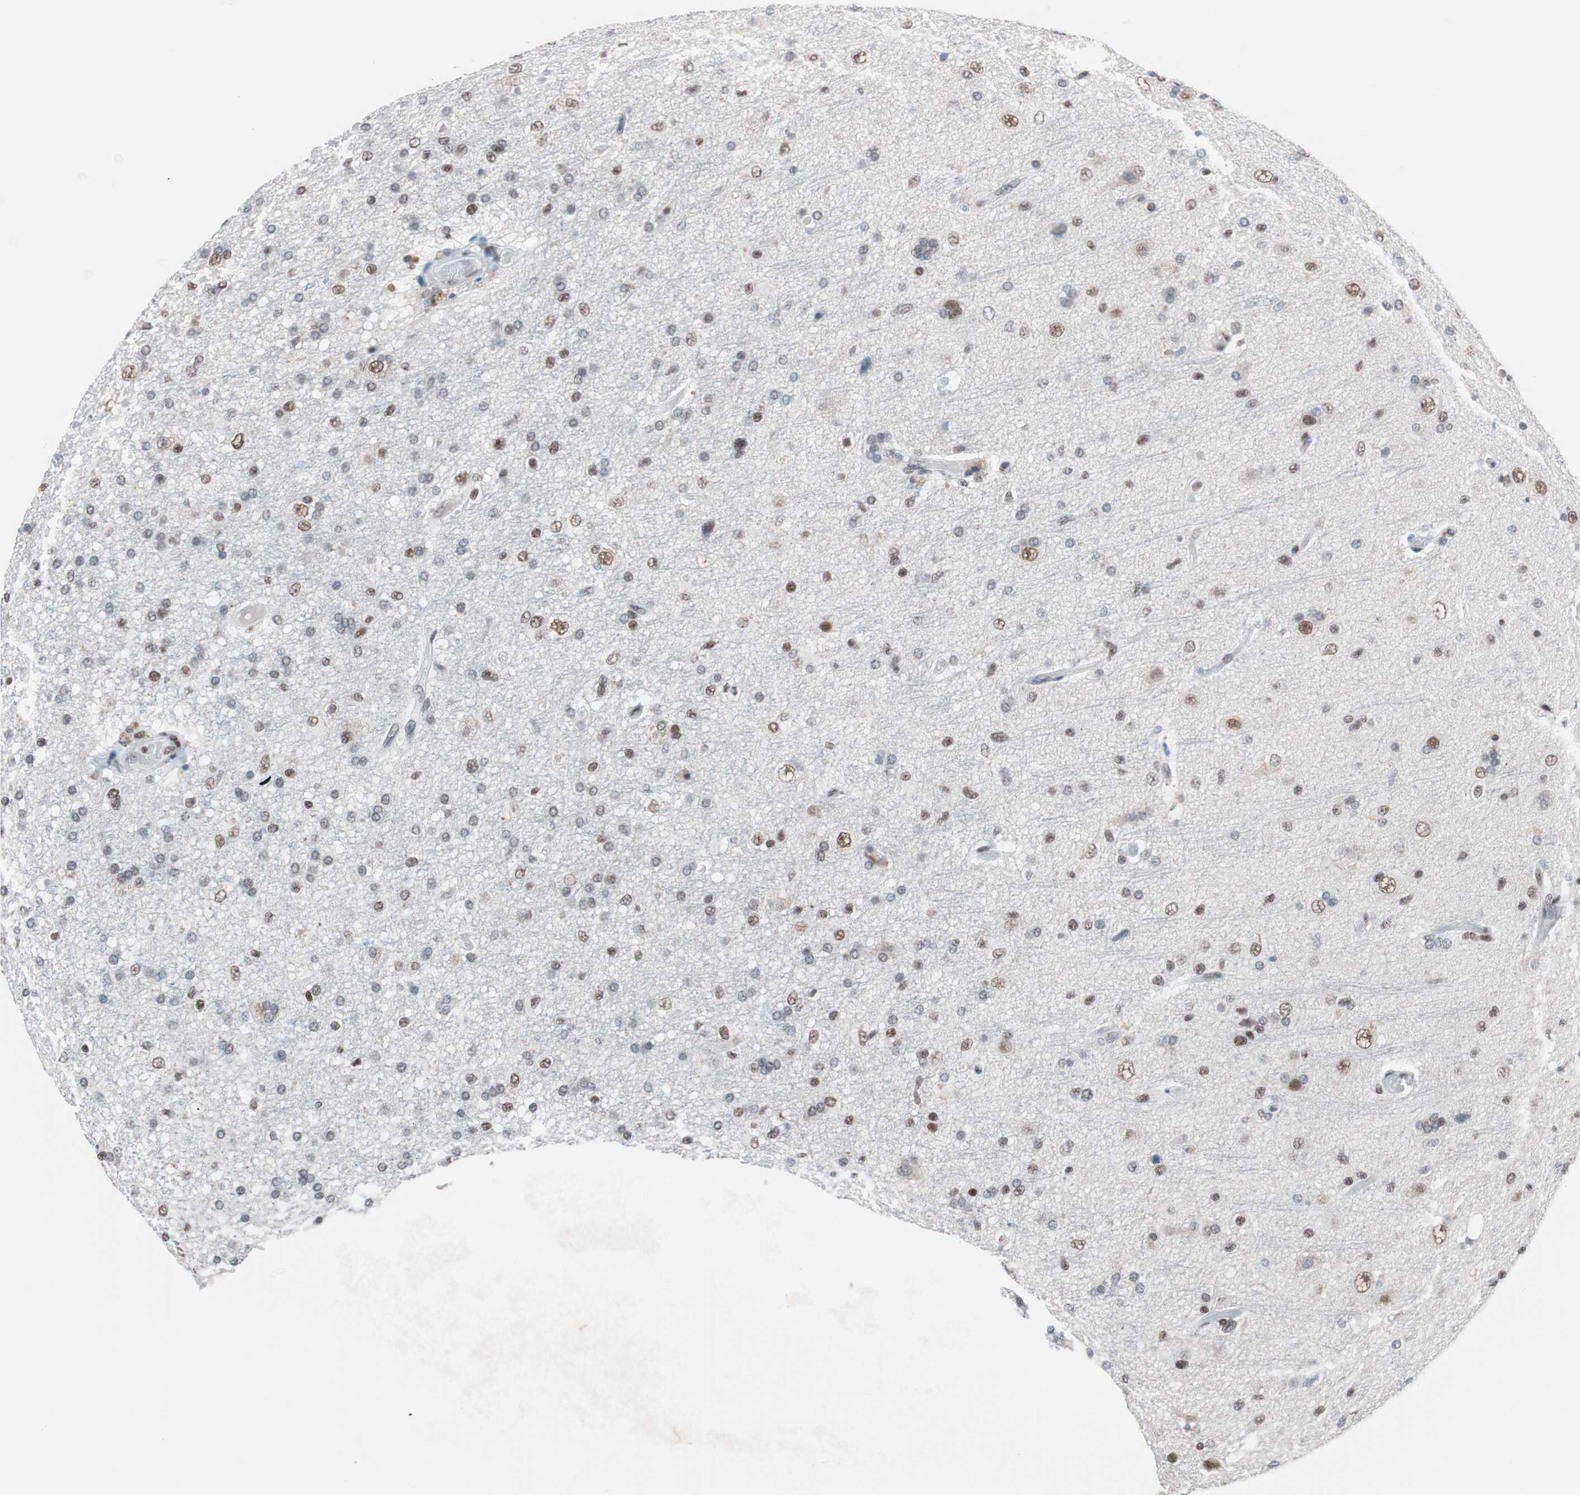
{"staining": {"intensity": "moderate", "quantity": "<25%", "location": "nuclear"}, "tissue": "glioma", "cell_type": "Tumor cells", "image_type": "cancer", "snomed": [{"axis": "morphology", "description": "Glioma, malignant, High grade"}, {"axis": "topography", "description": "Brain"}], "caption": "Protein analysis of glioma tissue displays moderate nuclear positivity in about <25% of tumor cells.", "gene": "ARID1A", "patient": {"sex": "male", "age": 33}}